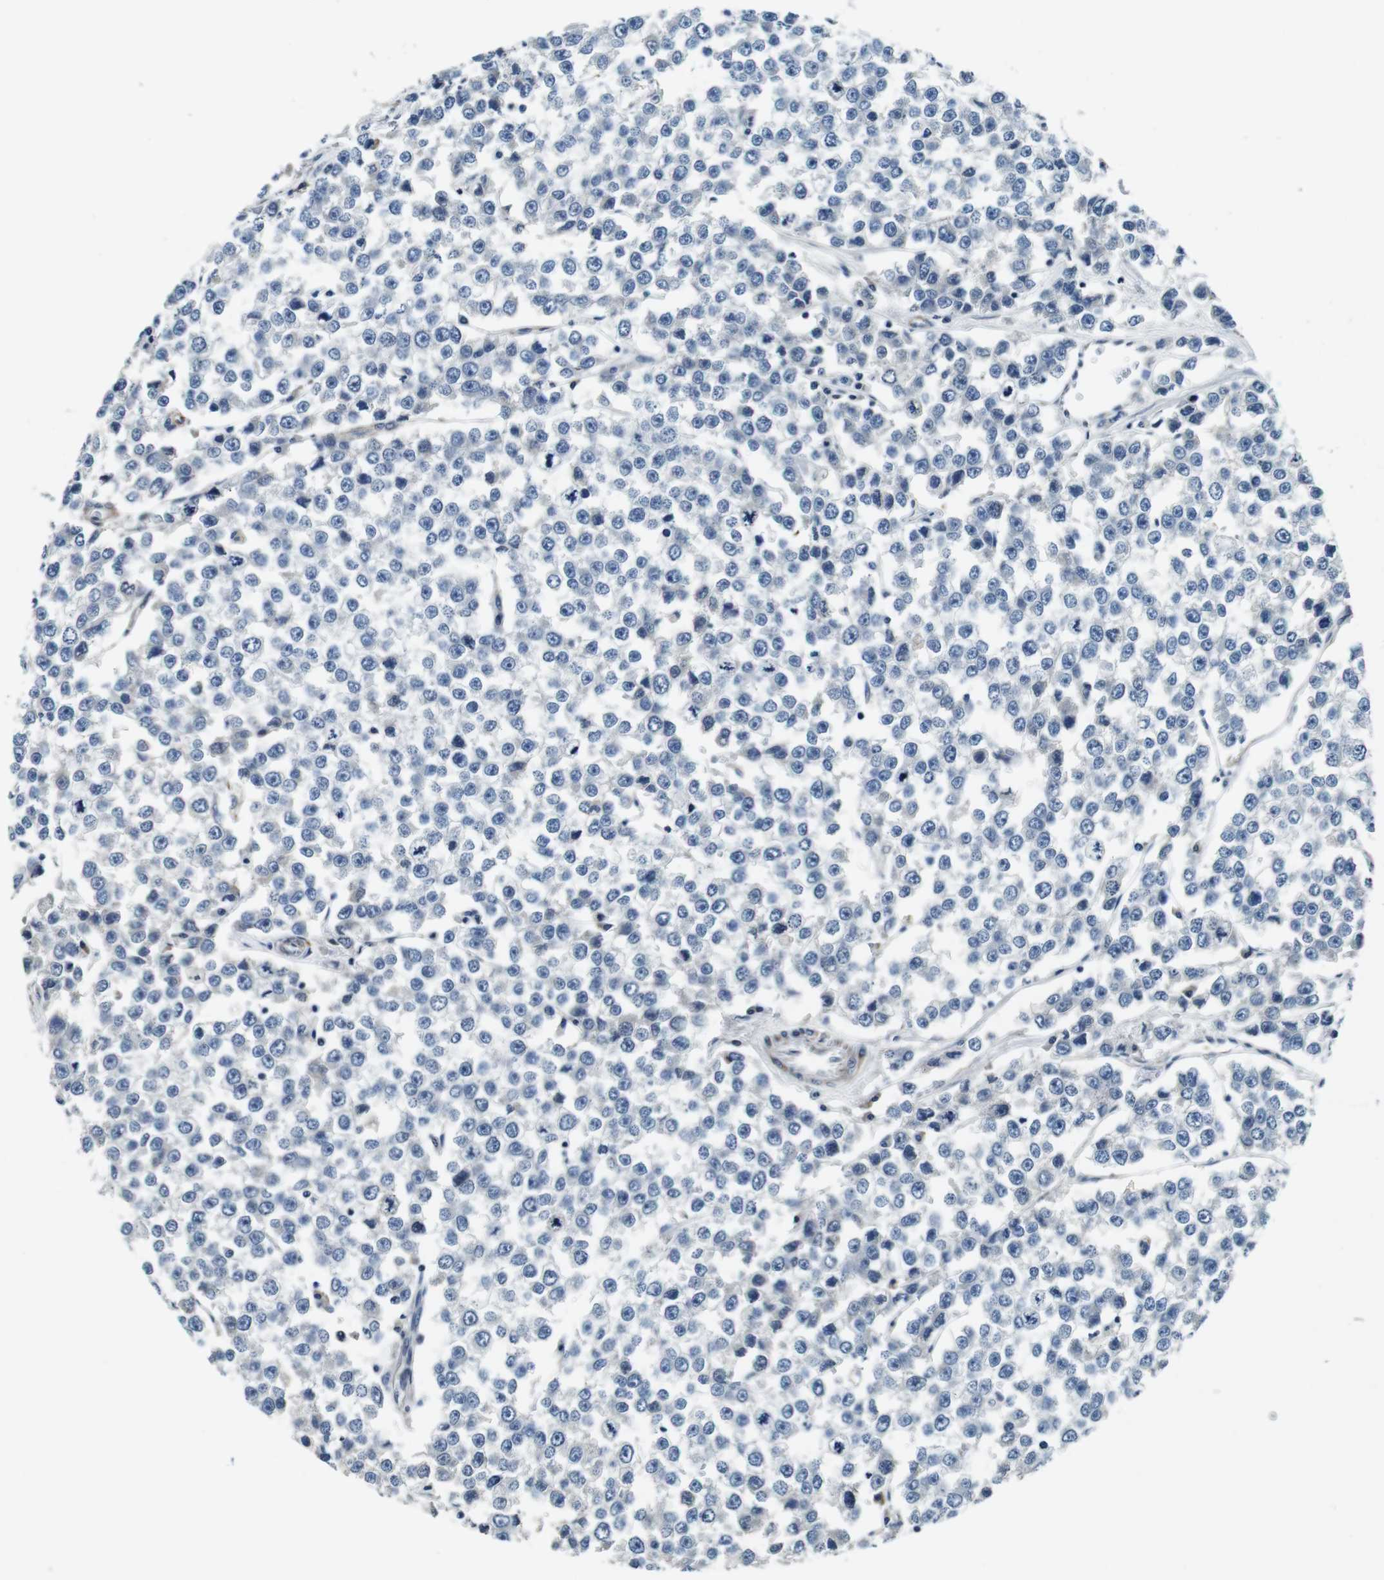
{"staining": {"intensity": "negative", "quantity": "none", "location": "none"}, "tissue": "testis cancer", "cell_type": "Tumor cells", "image_type": "cancer", "snomed": [{"axis": "morphology", "description": "Seminoma, NOS"}, {"axis": "morphology", "description": "Carcinoma, Embryonal, NOS"}, {"axis": "topography", "description": "Testis"}], "caption": "Immunohistochemical staining of human testis cancer reveals no significant positivity in tumor cells.", "gene": "GJE1", "patient": {"sex": "male", "age": 52}}